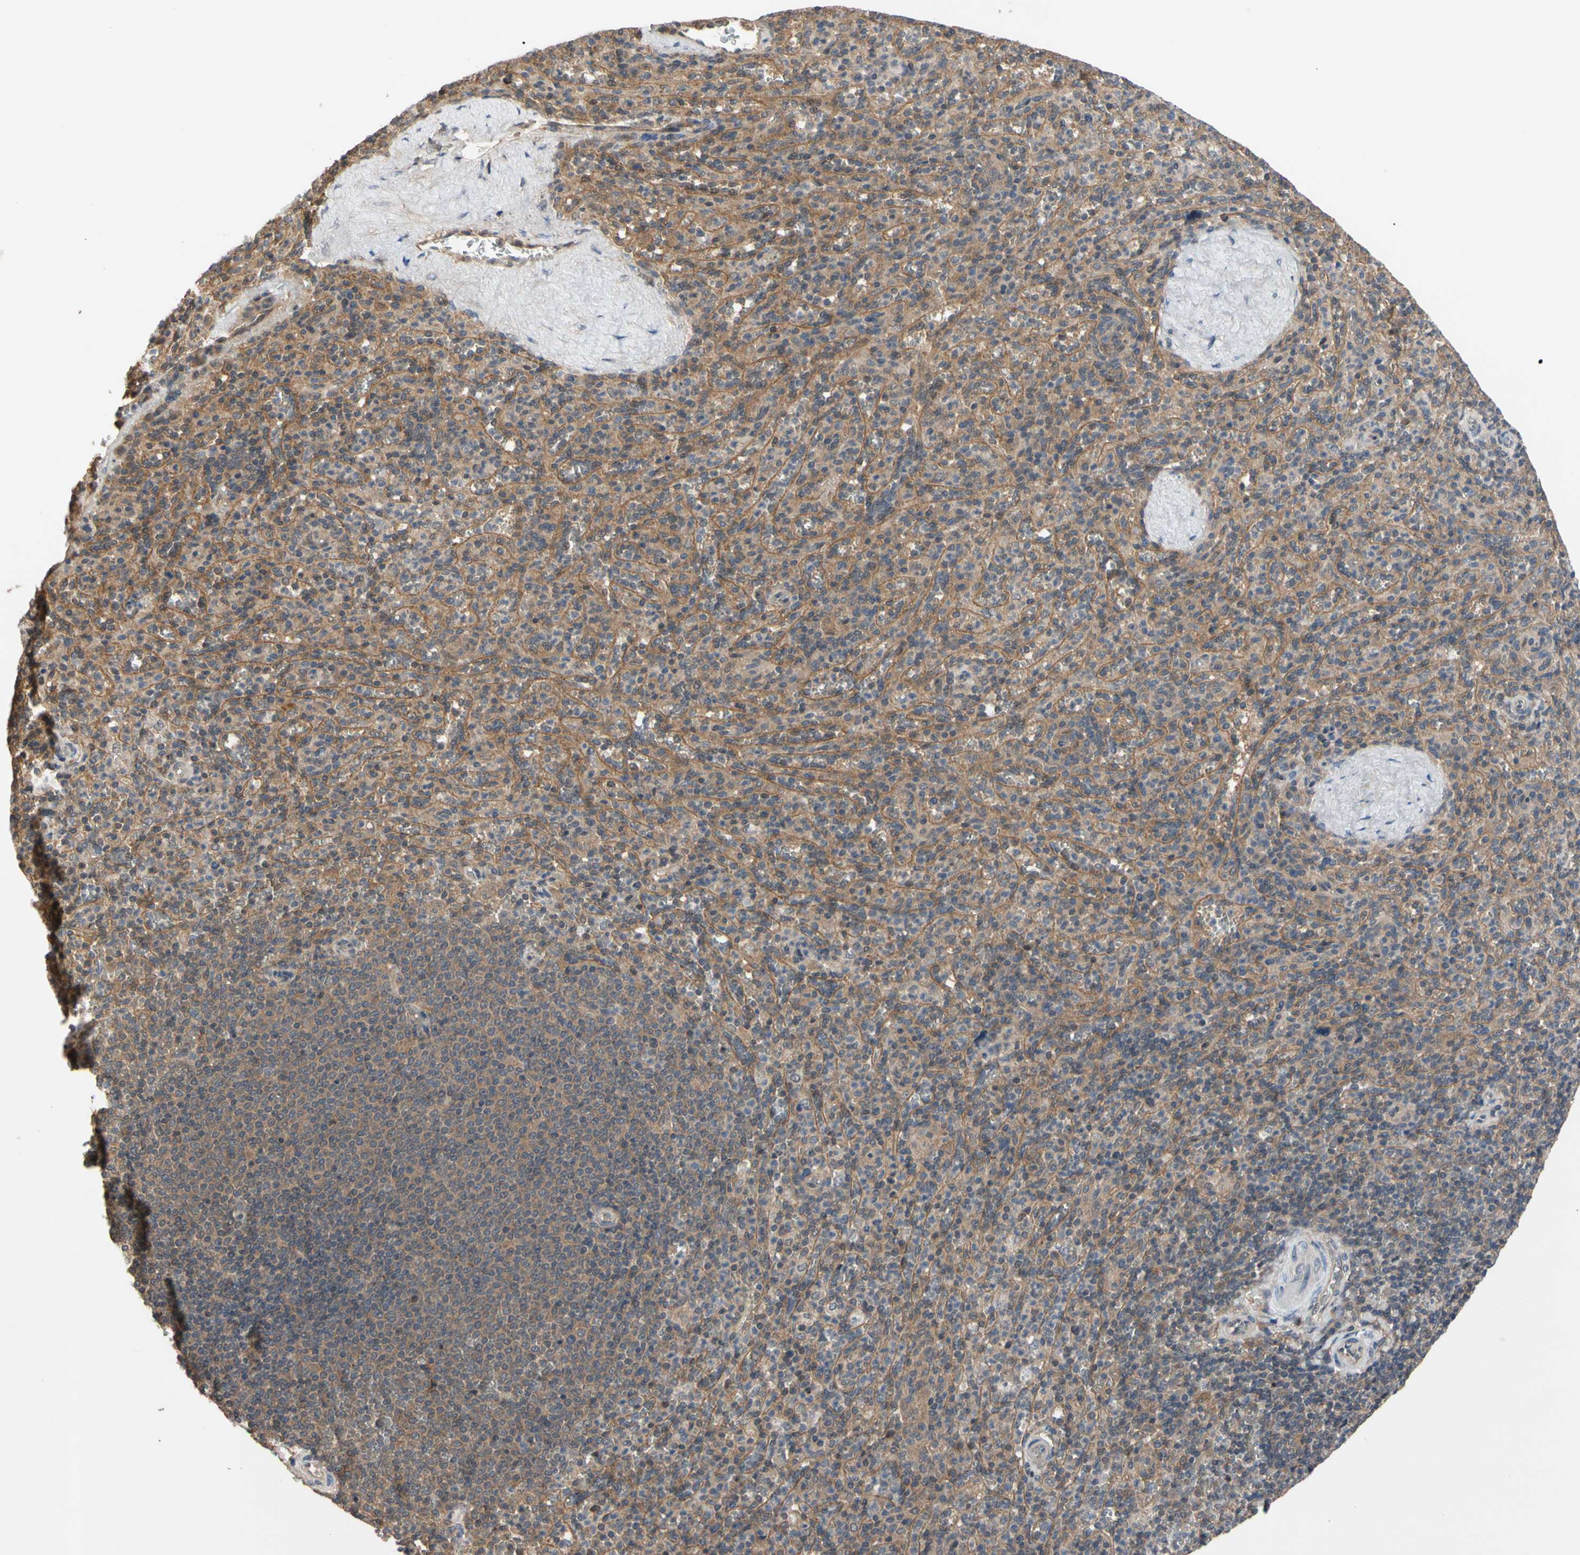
{"staining": {"intensity": "moderate", "quantity": ">75%", "location": "cytoplasmic/membranous"}, "tissue": "spleen", "cell_type": "Cells in red pulp", "image_type": "normal", "snomed": [{"axis": "morphology", "description": "Normal tissue, NOS"}, {"axis": "topography", "description": "Spleen"}], "caption": "Benign spleen was stained to show a protein in brown. There is medium levels of moderate cytoplasmic/membranous staining in about >75% of cells in red pulp.", "gene": "DPP8", "patient": {"sex": "male", "age": 36}}